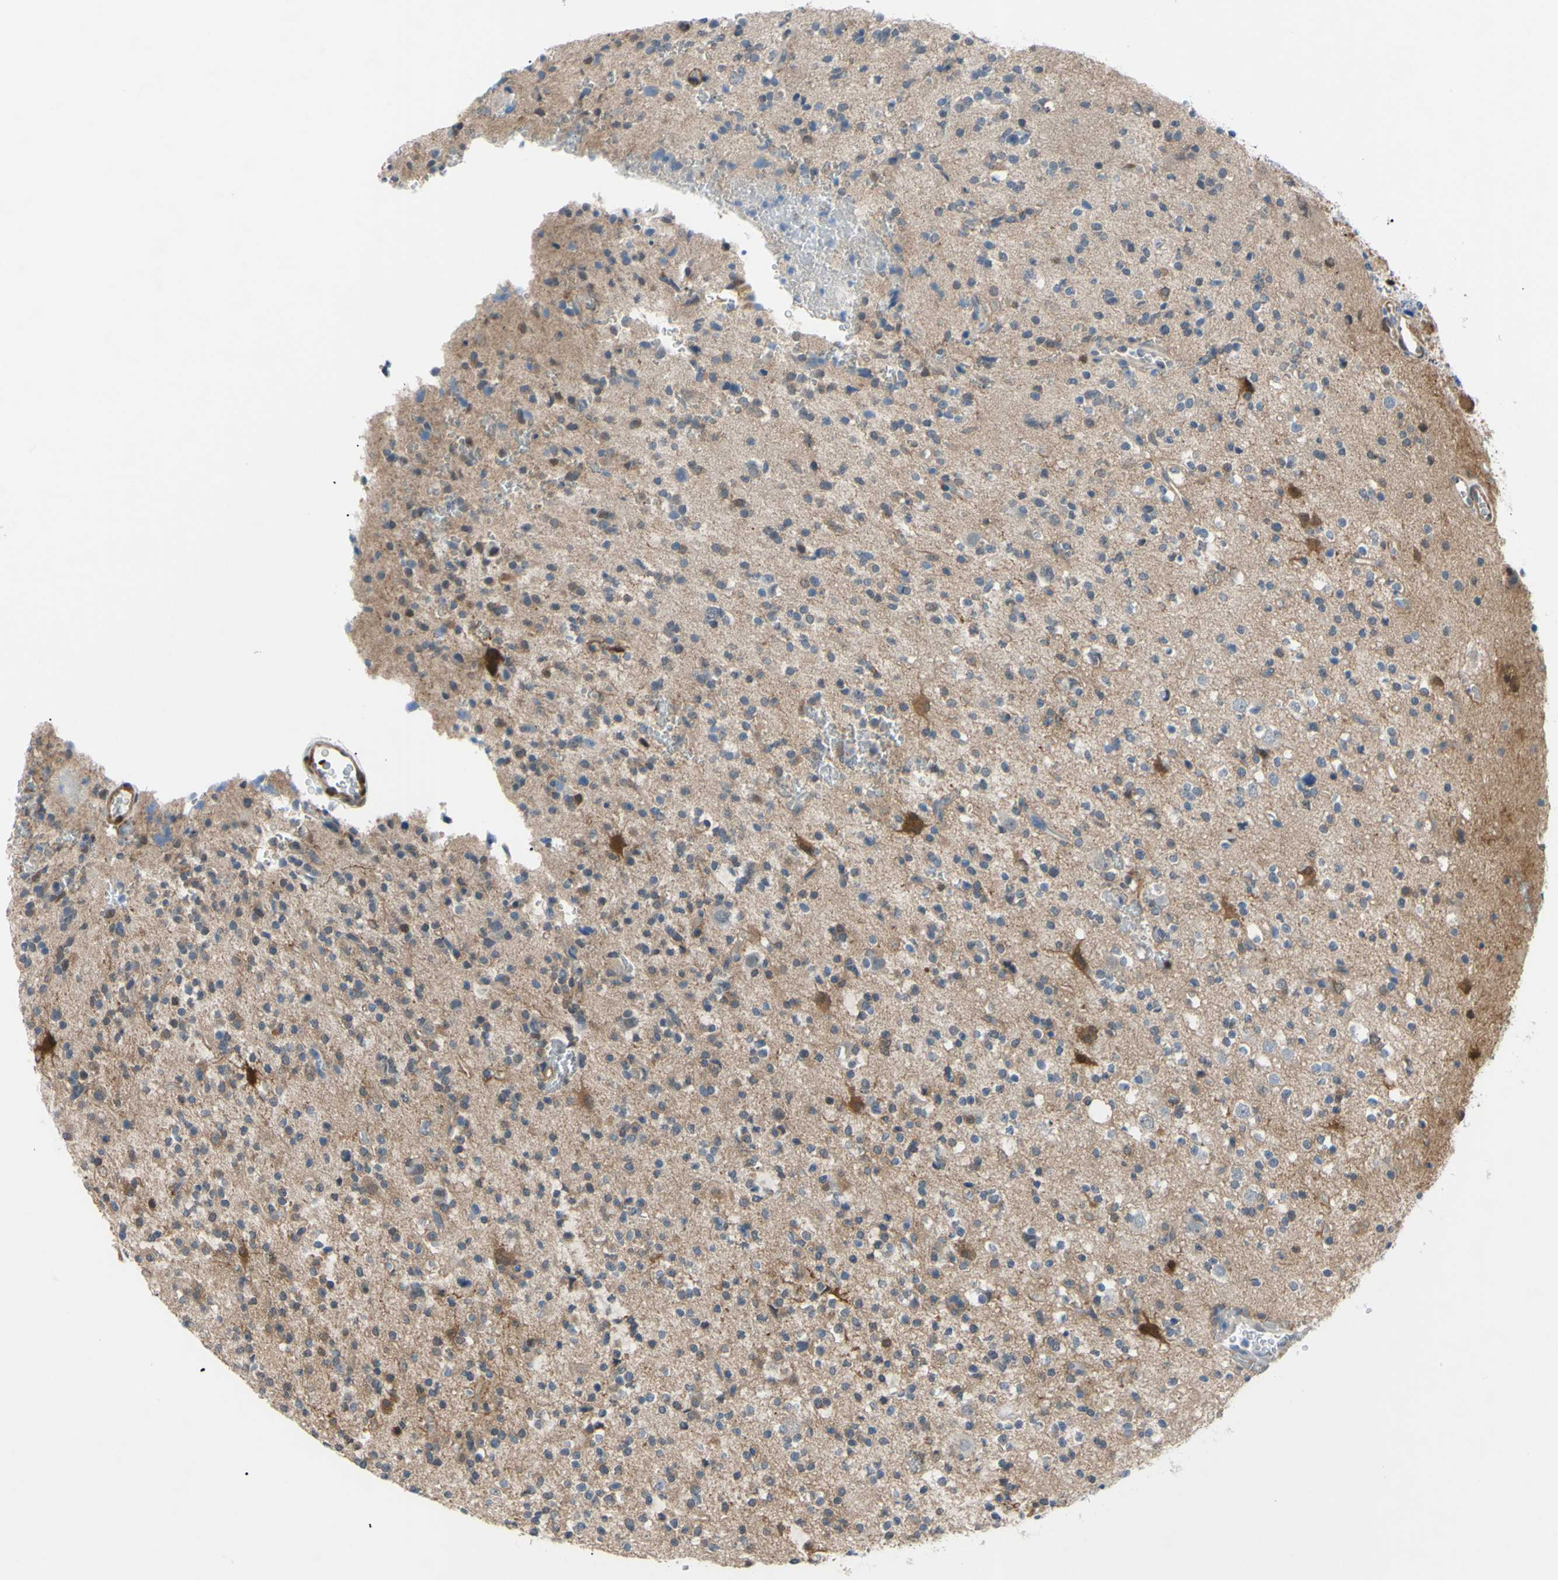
{"staining": {"intensity": "moderate", "quantity": "25%-75%", "location": "cytoplasmic/membranous"}, "tissue": "glioma", "cell_type": "Tumor cells", "image_type": "cancer", "snomed": [{"axis": "morphology", "description": "Glioma, malignant, High grade"}, {"axis": "topography", "description": "Brain"}], "caption": "There is medium levels of moderate cytoplasmic/membranous expression in tumor cells of glioma, as demonstrated by immunohistochemical staining (brown color).", "gene": "NOL3", "patient": {"sex": "male", "age": 47}}